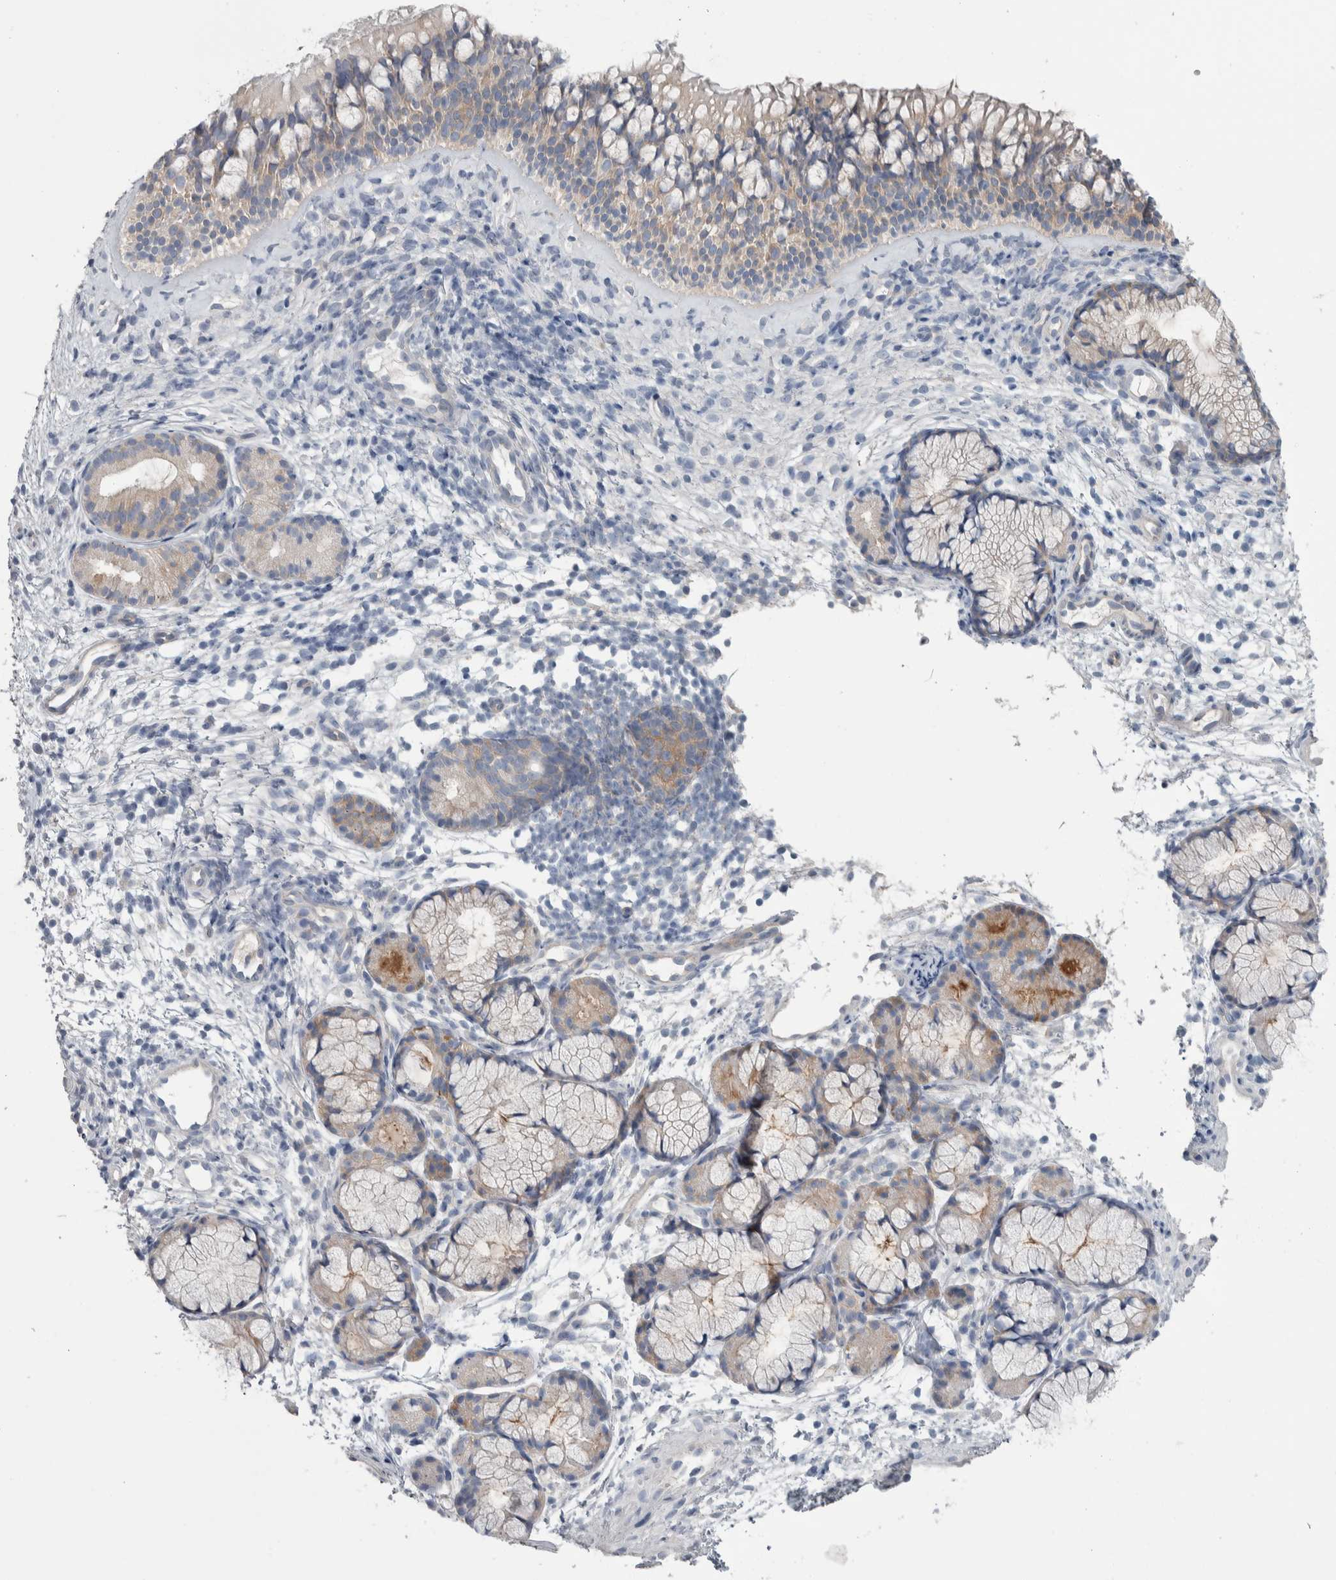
{"staining": {"intensity": "weak", "quantity": "<25%", "location": "cytoplasmic/membranous"}, "tissue": "nasopharynx", "cell_type": "Respiratory epithelial cells", "image_type": "normal", "snomed": [{"axis": "morphology", "description": "Normal tissue, NOS"}, {"axis": "morphology", "description": "Inflammation, NOS"}, {"axis": "topography", "description": "Nasopharynx"}], "caption": "There is no significant positivity in respiratory epithelial cells of nasopharynx. (DAB immunohistochemistry, high magnification).", "gene": "GPHN", "patient": {"sex": "female", "age": 19}}